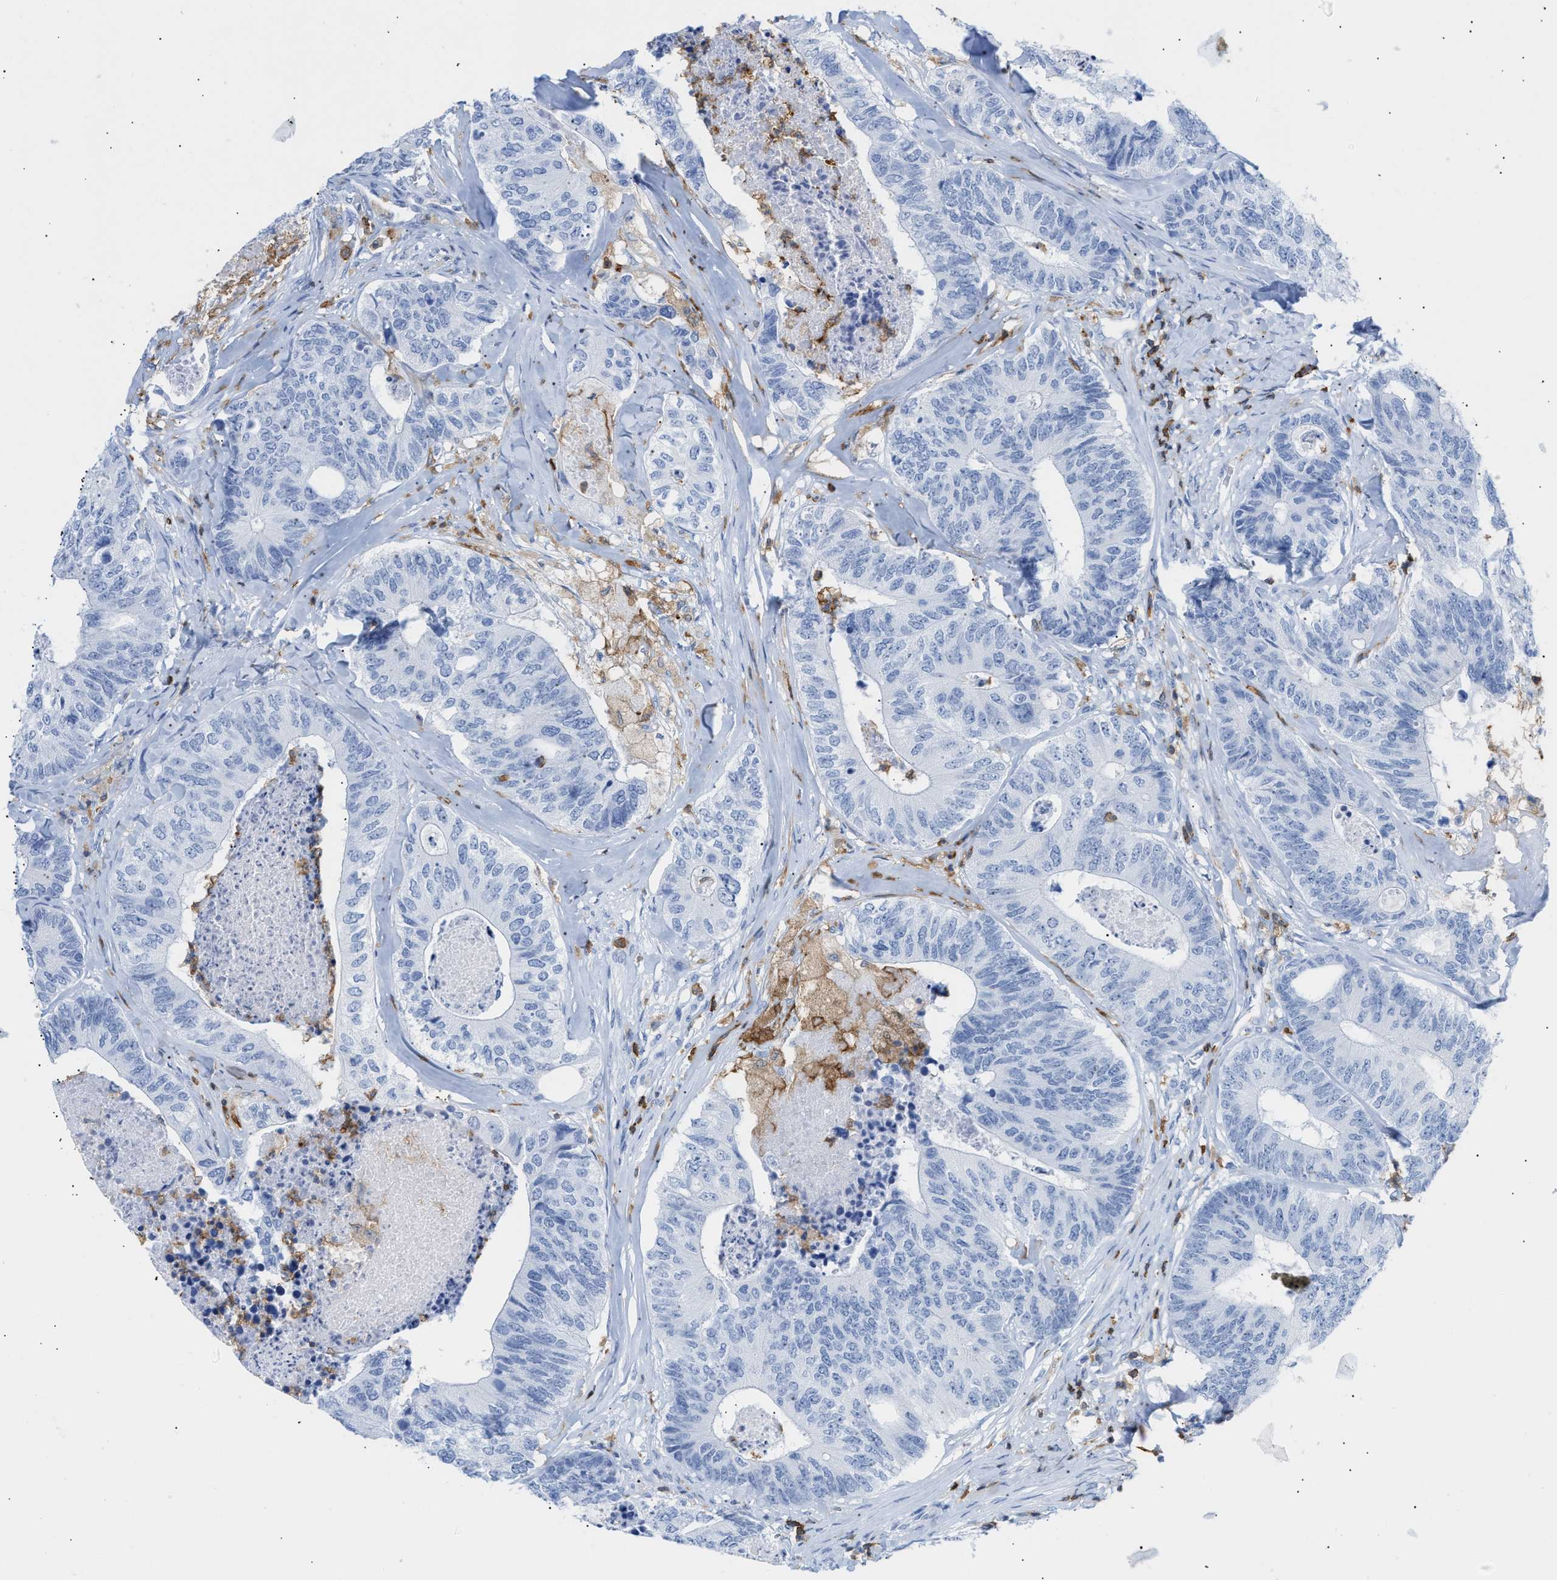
{"staining": {"intensity": "negative", "quantity": "none", "location": "none"}, "tissue": "colorectal cancer", "cell_type": "Tumor cells", "image_type": "cancer", "snomed": [{"axis": "morphology", "description": "Adenocarcinoma, NOS"}, {"axis": "topography", "description": "Colon"}], "caption": "Histopathology image shows no protein positivity in tumor cells of colorectal cancer tissue.", "gene": "LCP1", "patient": {"sex": "female", "age": 67}}